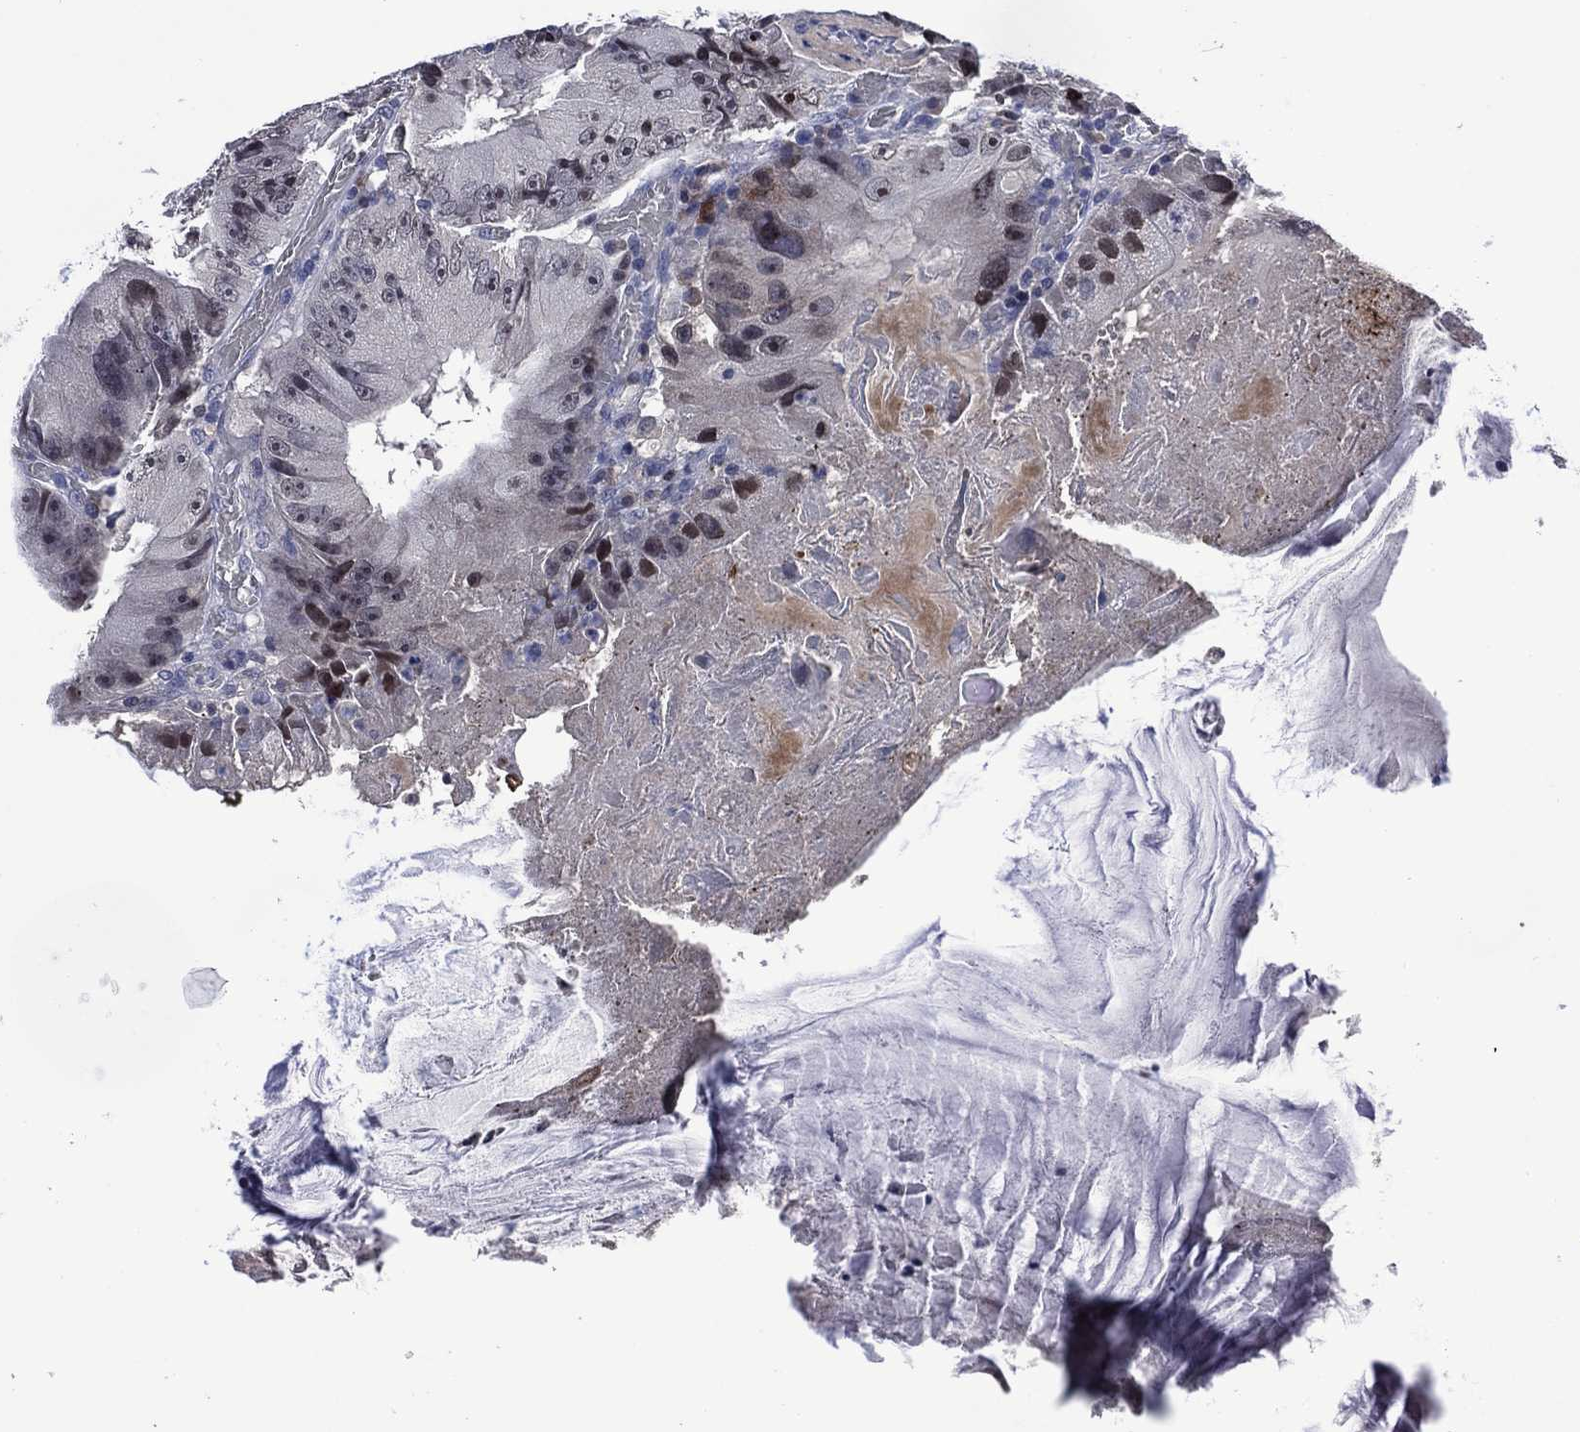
{"staining": {"intensity": "negative", "quantity": "none", "location": "none"}, "tissue": "colorectal cancer", "cell_type": "Tumor cells", "image_type": "cancer", "snomed": [{"axis": "morphology", "description": "Adenocarcinoma, NOS"}, {"axis": "topography", "description": "Colon"}], "caption": "The immunohistochemistry histopathology image has no significant staining in tumor cells of colorectal adenocarcinoma tissue. (DAB (3,3'-diaminobenzidine) immunohistochemistry (IHC) with hematoxylin counter stain).", "gene": "USP26", "patient": {"sex": "female", "age": 86}}